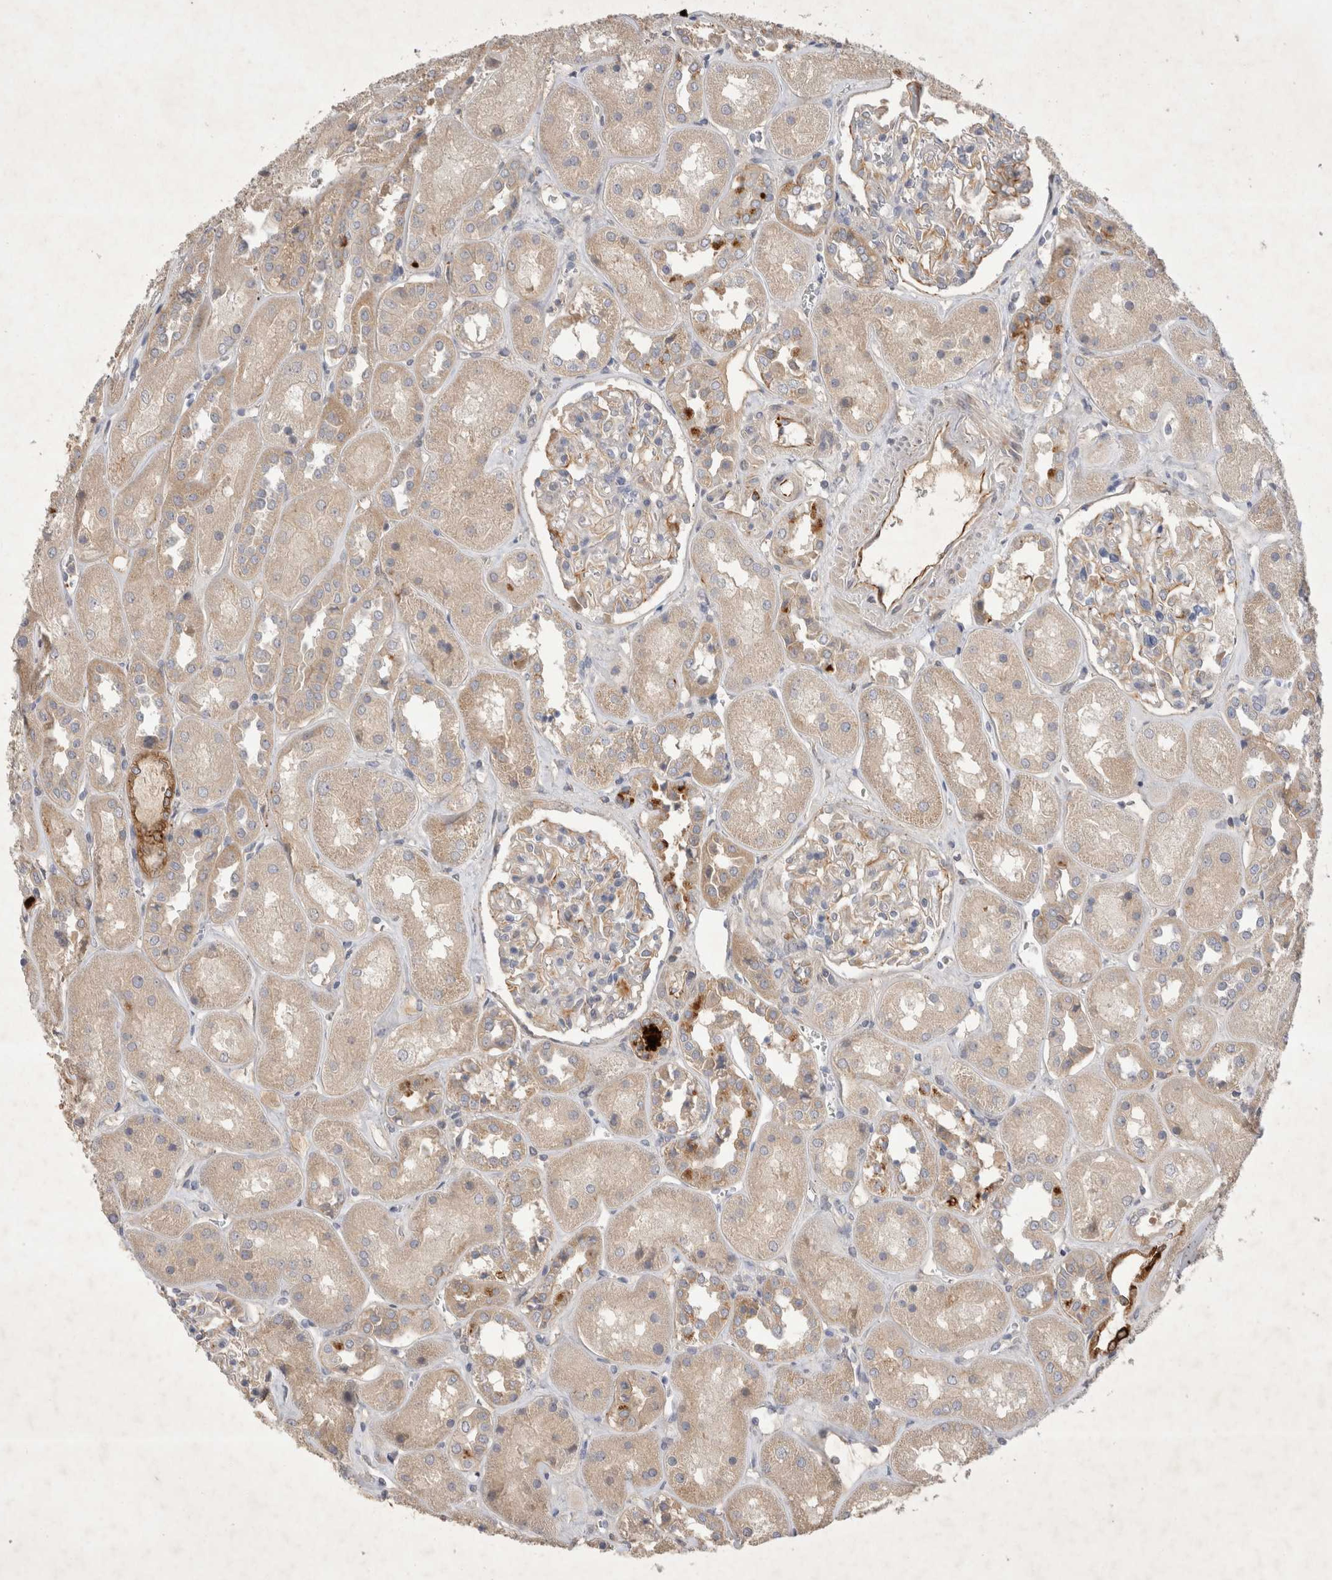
{"staining": {"intensity": "weak", "quantity": ">75%", "location": "cytoplasmic/membranous"}, "tissue": "kidney", "cell_type": "Cells in glomeruli", "image_type": "normal", "snomed": [{"axis": "morphology", "description": "Normal tissue, NOS"}, {"axis": "topography", "description": "Kidney"}], "caption": "A brown stain shows weak cytoplasmic/membranous positivity of a protein in cells in glomeruli of normal kidney.", "gene": "NMU", "patient": {"sex": "male", "age": 70}}